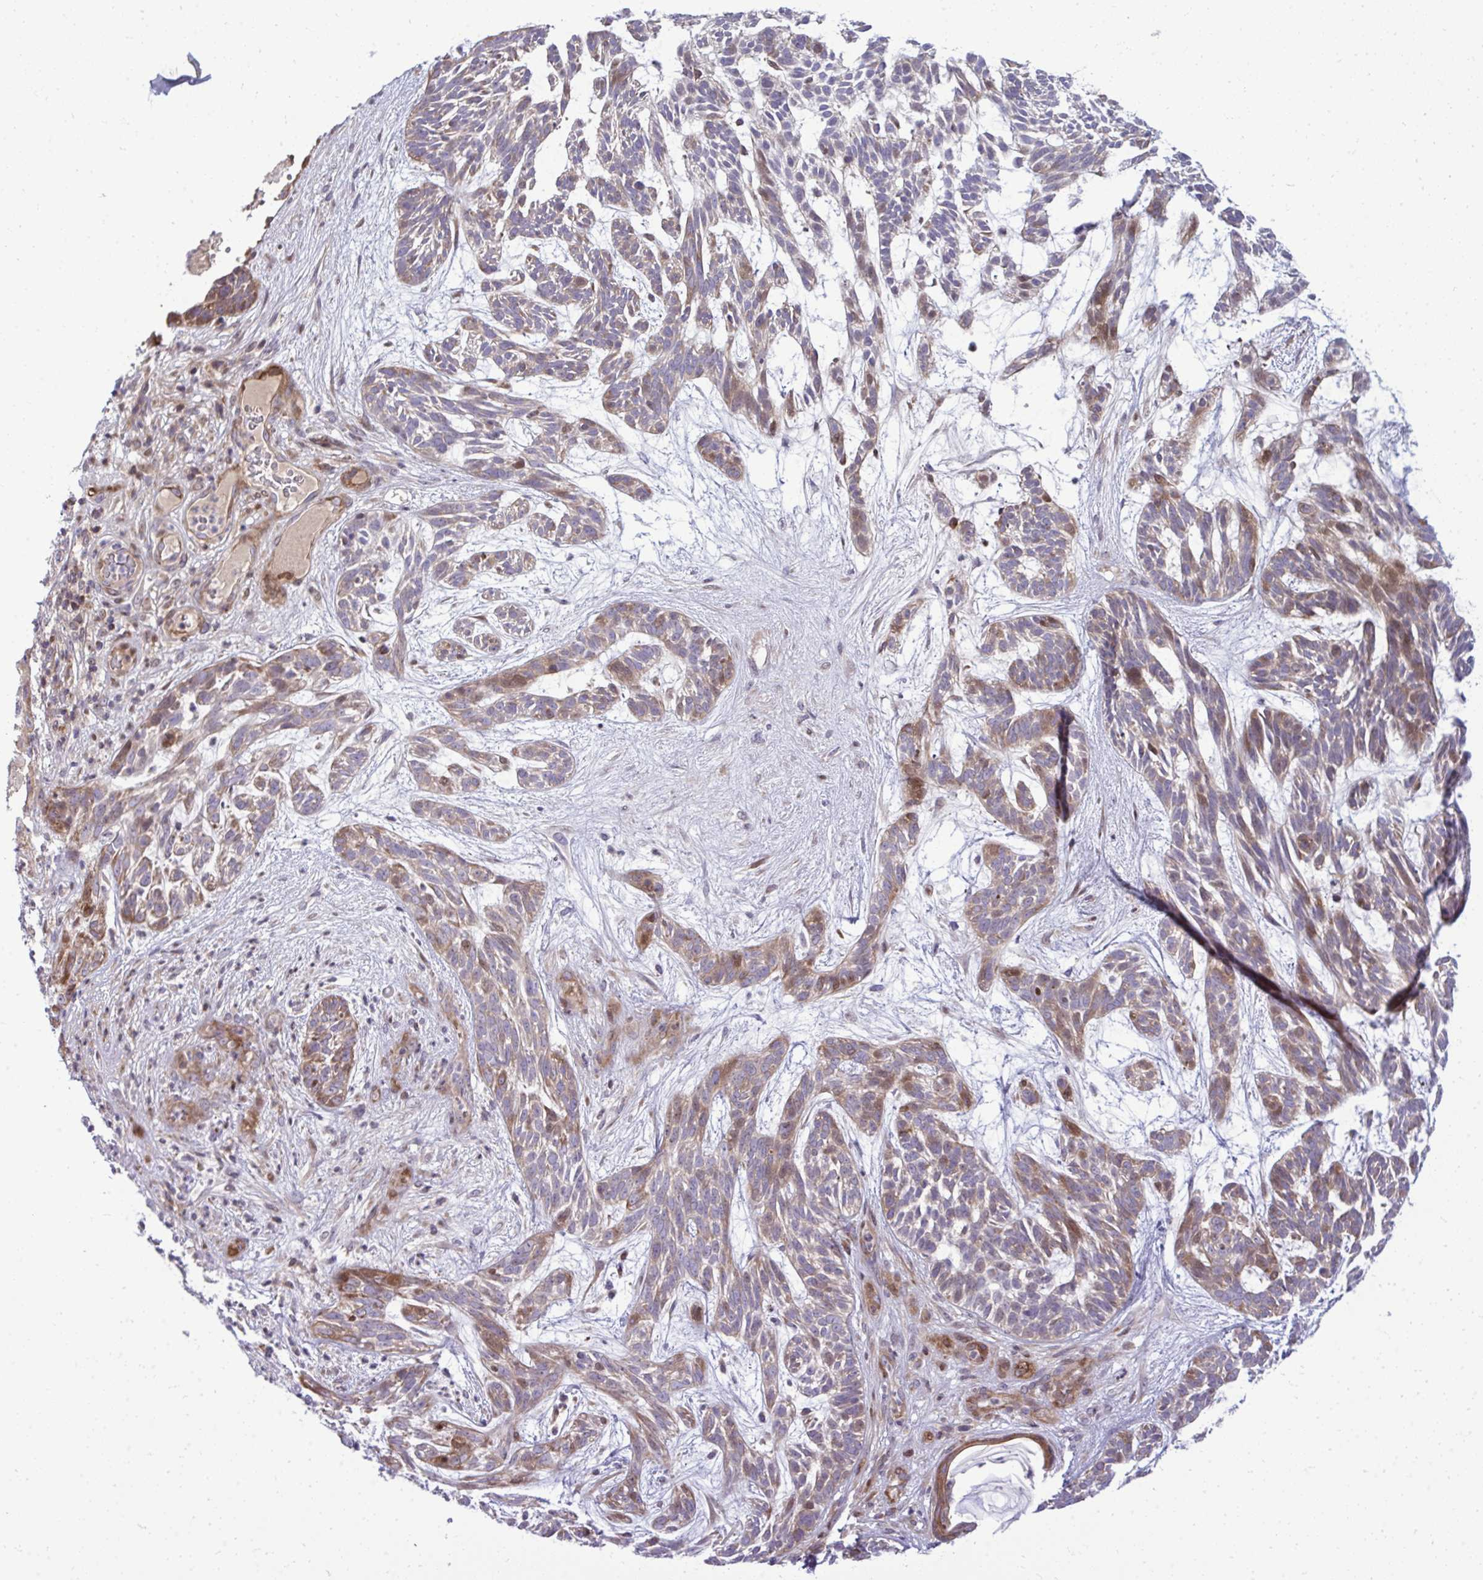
{"staining": {"intensity": "moderate", "quantity": "25%-75%", "location": "cytoplasmic/membranous"}, "tissue": "skin cancer", "cell_type": "Tumor cells", "image_type": "cancer", "snomed": [{"axis": "morphology", "description": "Basal cell carcinoma"}, {"axis": "topography", "description": "Skin"}, {"axis": "topography", "description": "Skin, foot"}], "caption": "Immunohistochemistry (IHC) image of human basal cell carcinoma (skin) stained for a protein (brown), which exhibits medium levels of moderate cytoplasmic/membranous staining in about 25%-75% of tumor cells.", "gene": "ZSCAN9", "patient": {"sex": "female", "age": 77}}